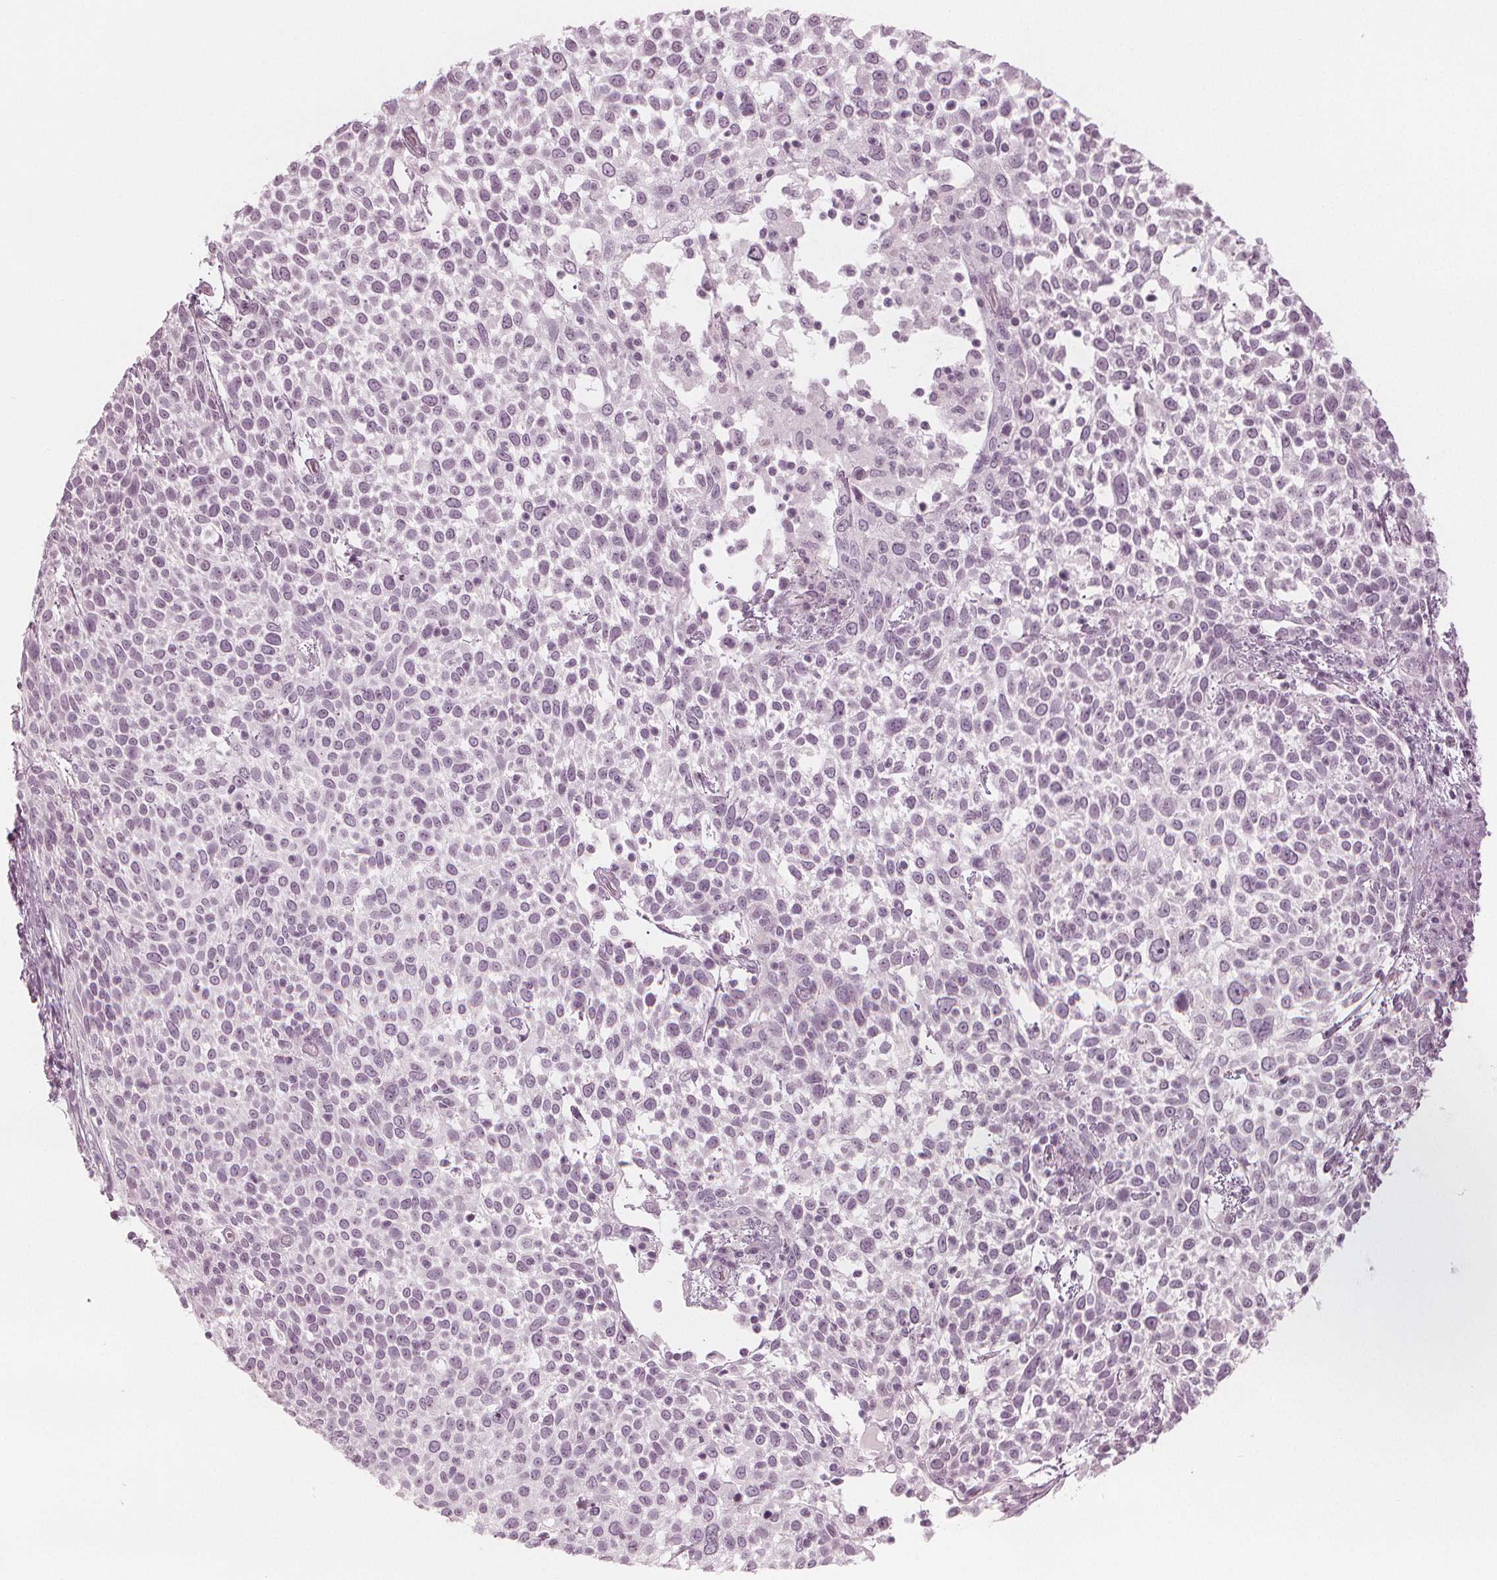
{"staining": {"intensity": "negative", "quantity": "none", "location": "none"}, "tissue": "cervical cancer", "cell_type": "Tumor cells", "image_type": "cancer", "snomed": [{"axis": "morphology", "description": "Squamous cell carcinoma, NOS"}, {"axis": "topography", "description": "Cervix"}], "caption": "A micrograph of human cervical squamous cell carcinoma is negative for staining in tumor cells.", "gene": "PAEP", "patient": {"sex": "female", "age": 61}}